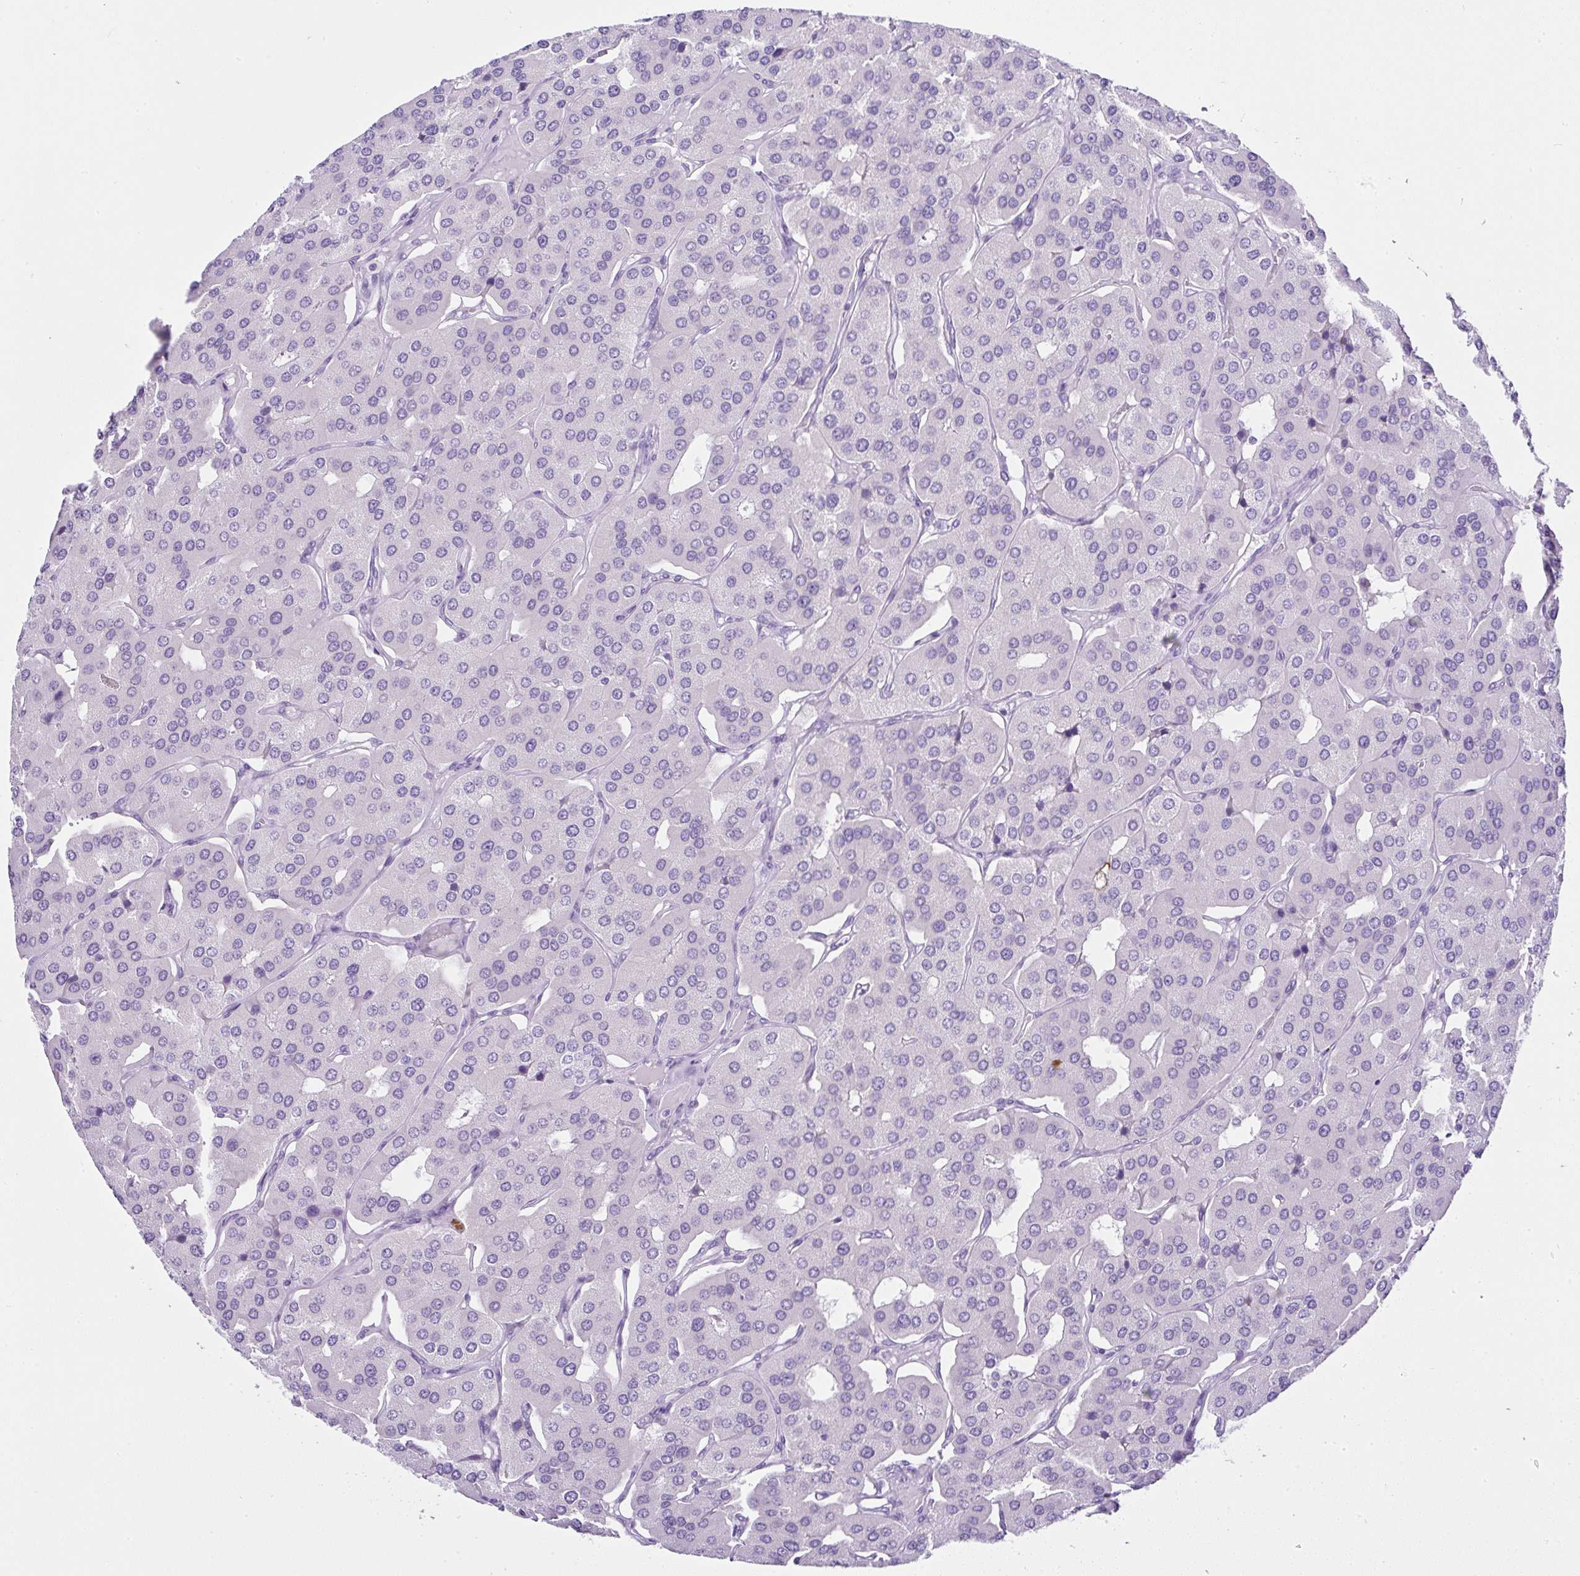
{"staining": {"intensity": "negative", "quantity": "none", "location": "none"}, "tissue": "parathyroid gland", "cell_type": "Glandular cells", "image_type": "normal", "snomed": [{"axis": "morphology", "description": "Normal tissue, NOS"}, {"axis": "morphology", "description": "Adenoma, NOS"}, {"axis": "topography", "description": "Parathyroid gland"}], "caption": "Glandular cells show no significant positivity in normal parathyroid gland. Brightfield microscopy of immunohistochemistry stained with DAB (brown) and hematoxylin (blue), captured at high magnification.", "gene": "SERPINB3", "patient": {"sex": "female", "age": 86}}